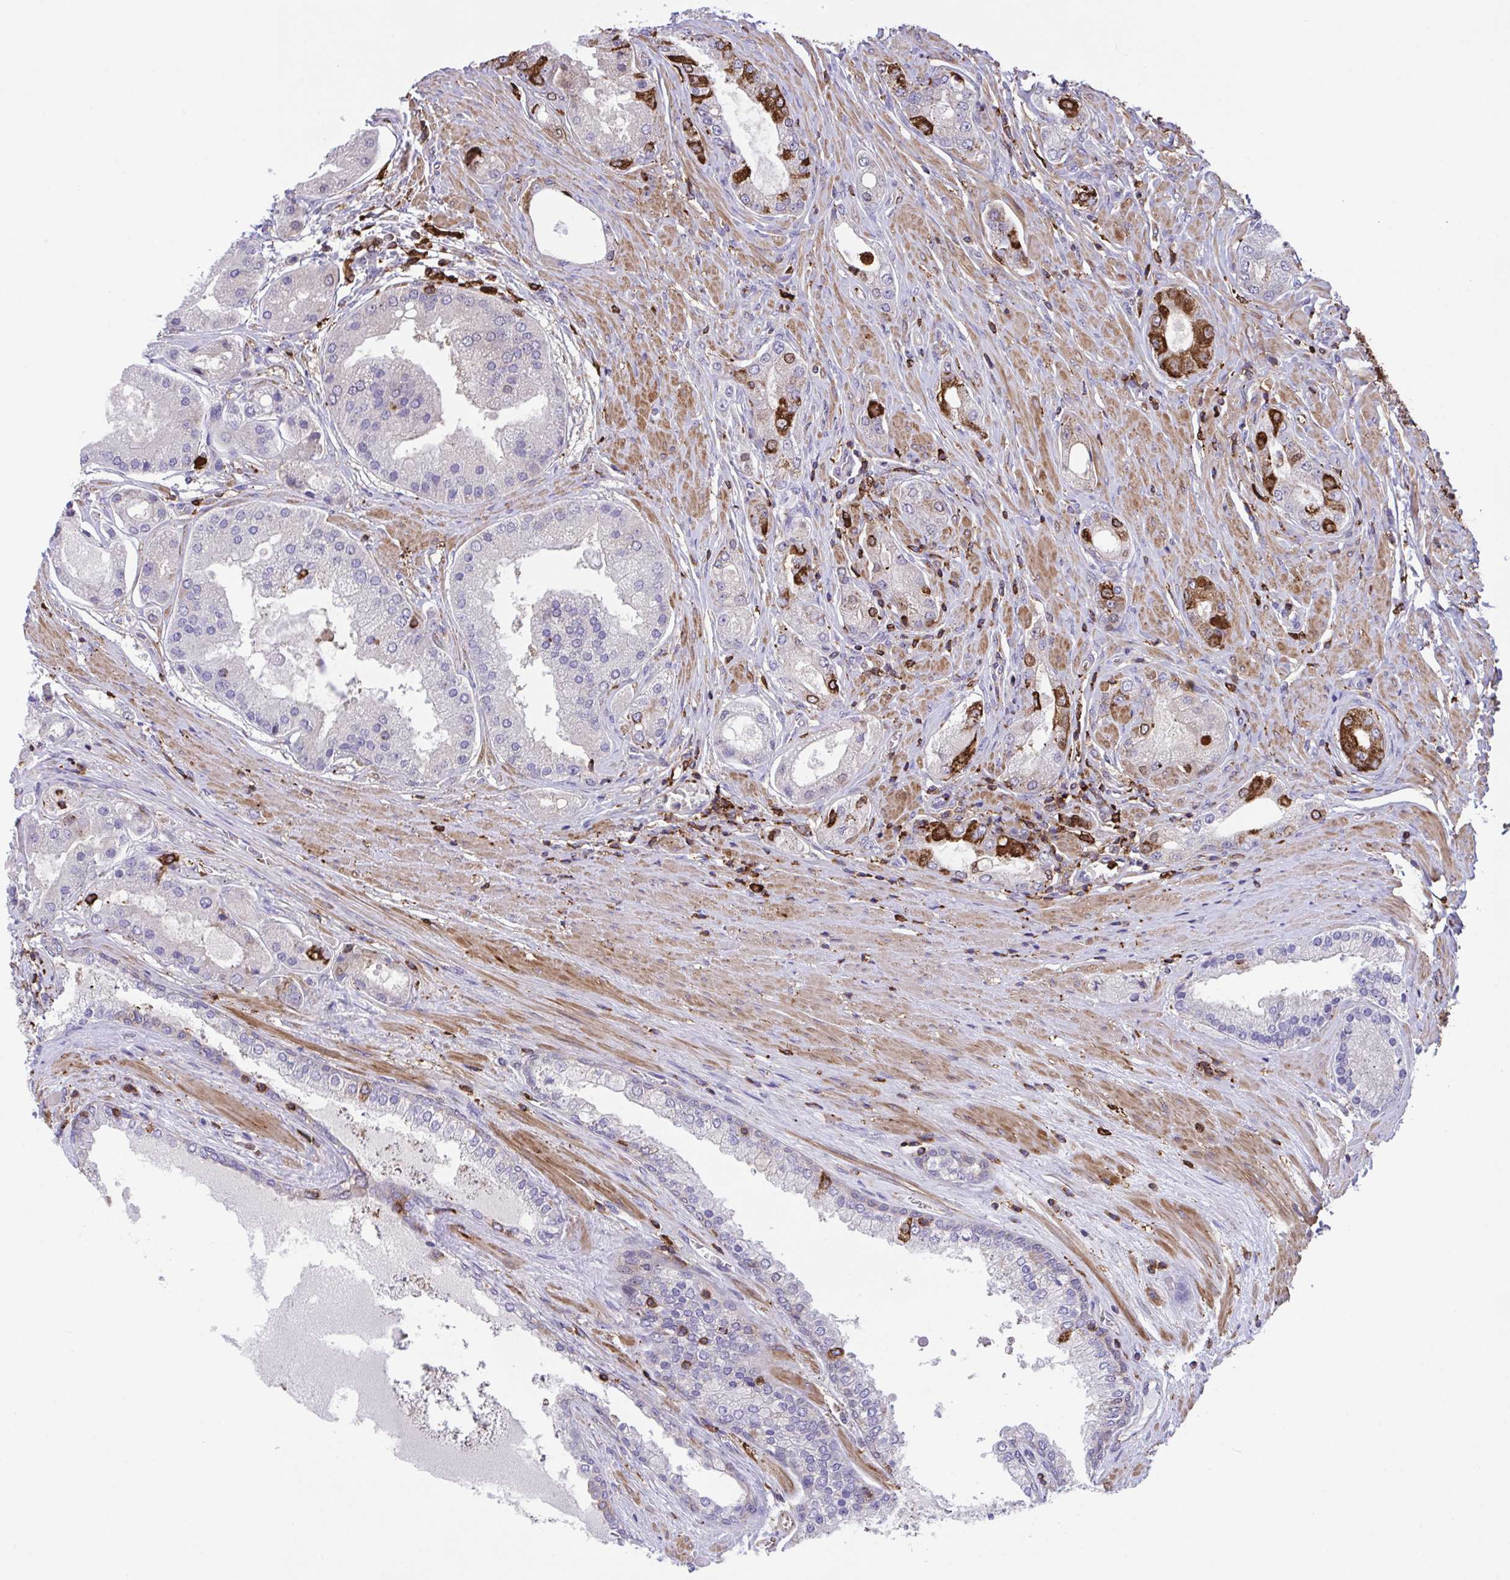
{"staining": {"intensity": "strong", "quantity": "<25%", "location": "cytoplasmic/membranous"}, "tissue": "prostate cancer", "cell_type": "Tumor cells", "image_type": "cancer", "snomed": [{"axis": "morphology", "description": "Adenocarcinoma, High grade"}, {"axis": "topography", "description": "Prostate"}], "caption": "The micrograph exhibits staining of prostate adenocarcinoma (high-grade), revealing strong cytoplasmic/membranous protein staining (brown color) within tumor cells.", "gene": "PPIH", "patient": {"sex": "male", "age": 67}}